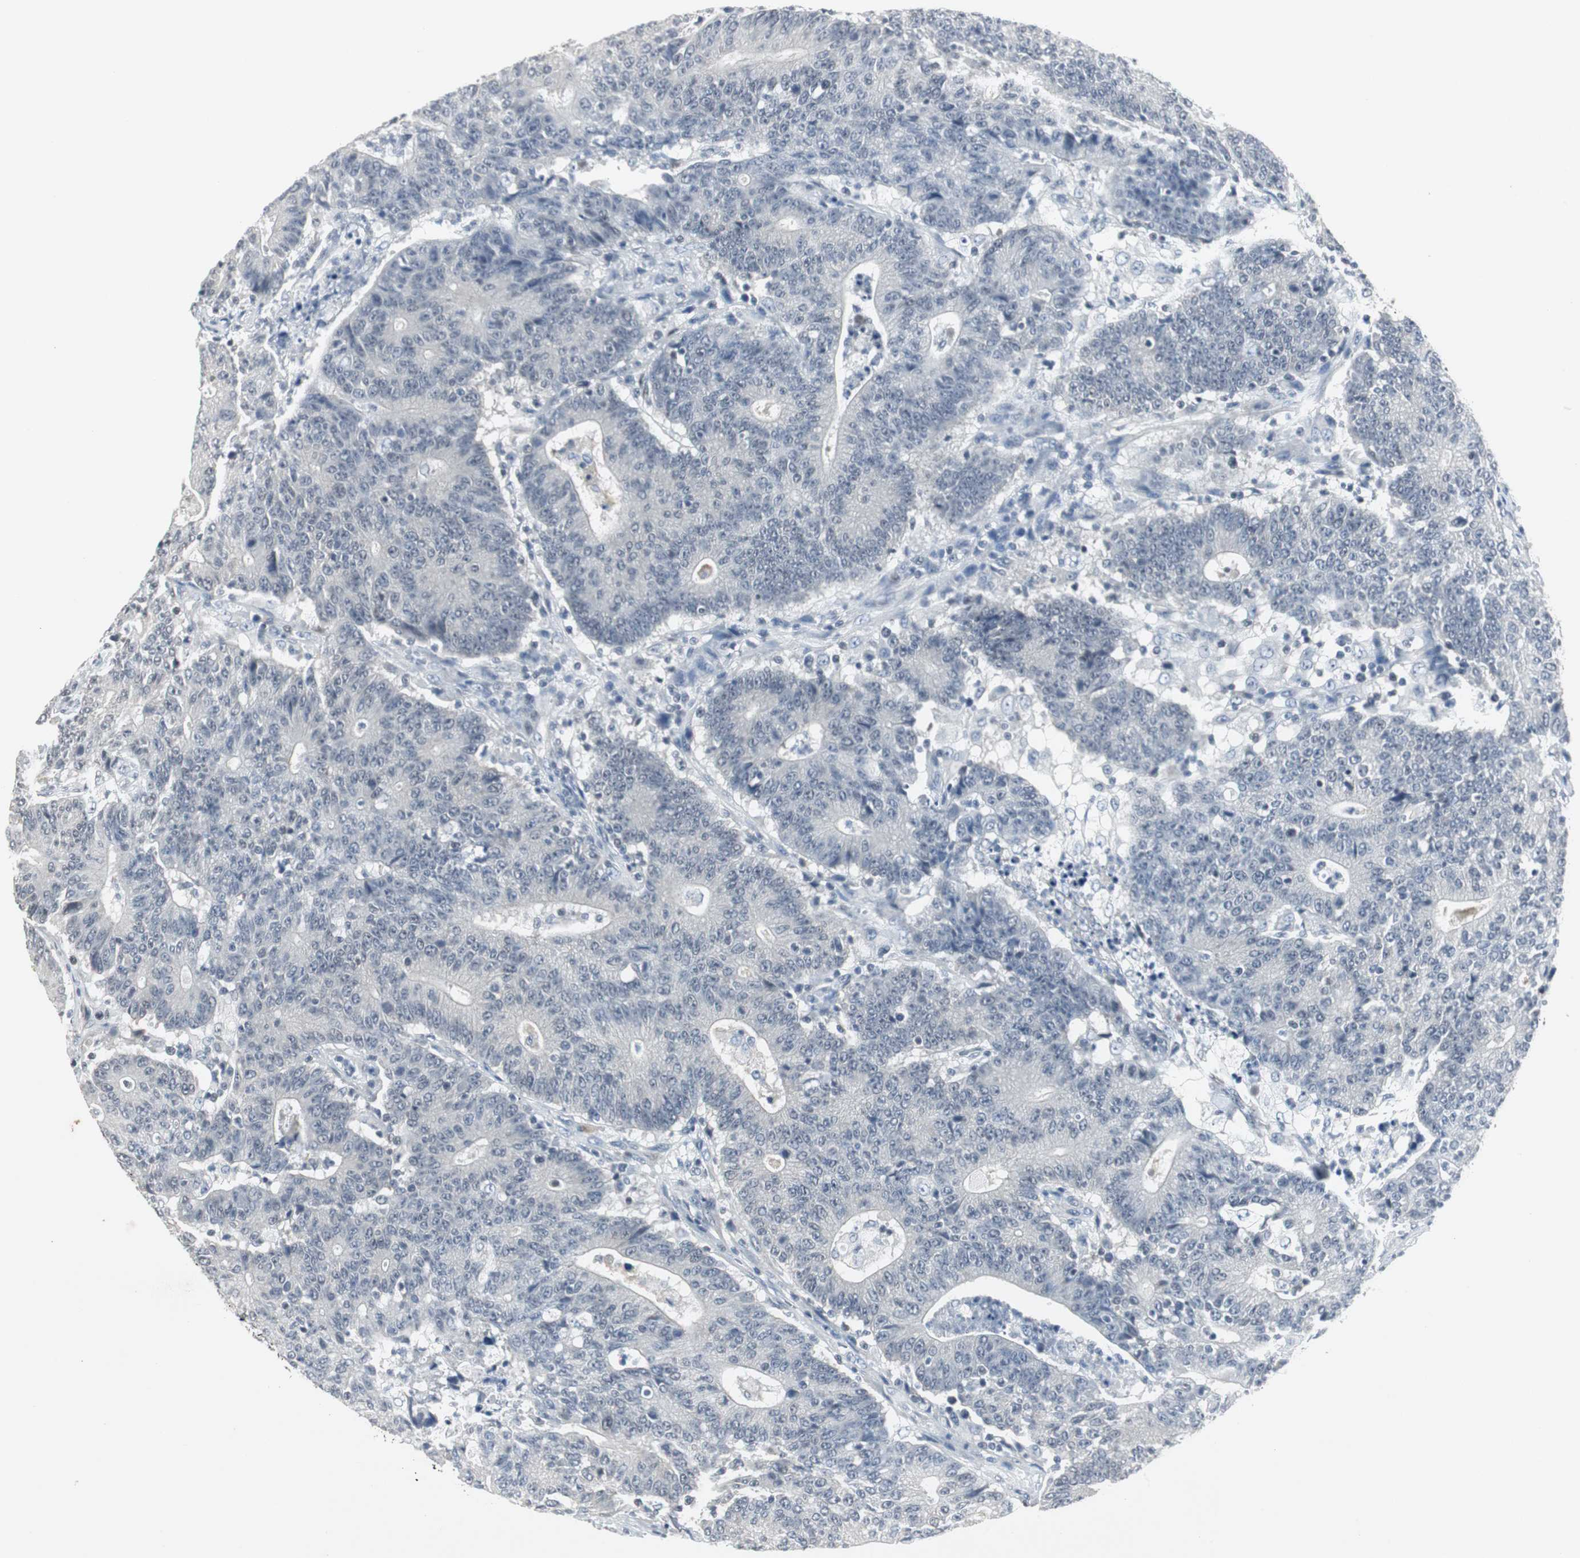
{"staining": {"intensity": "negative", "quantity": "none", "location": "none"}, "tissue": "colorectal cancer", "cell_type": "Tumor cells", "image_type": "cancer", "snomed": [{"axis": "morphology", "description": "Normal tissue, NOS"}, {"axis": "morphology", "description": "Adenocarcinoma, NOS"}, {"axis": "topography", "description": "Colon"}], "caption": "IHC of colorectal cancer exhibits no expression in tumor cells. (Stains: DAB immunohistochemistry with hematoxylin counter stain, Microscopy: brightfield microscopy at high magnification).", "gene": "ELK1", "patient": {"sex": "female", "age": 75}}